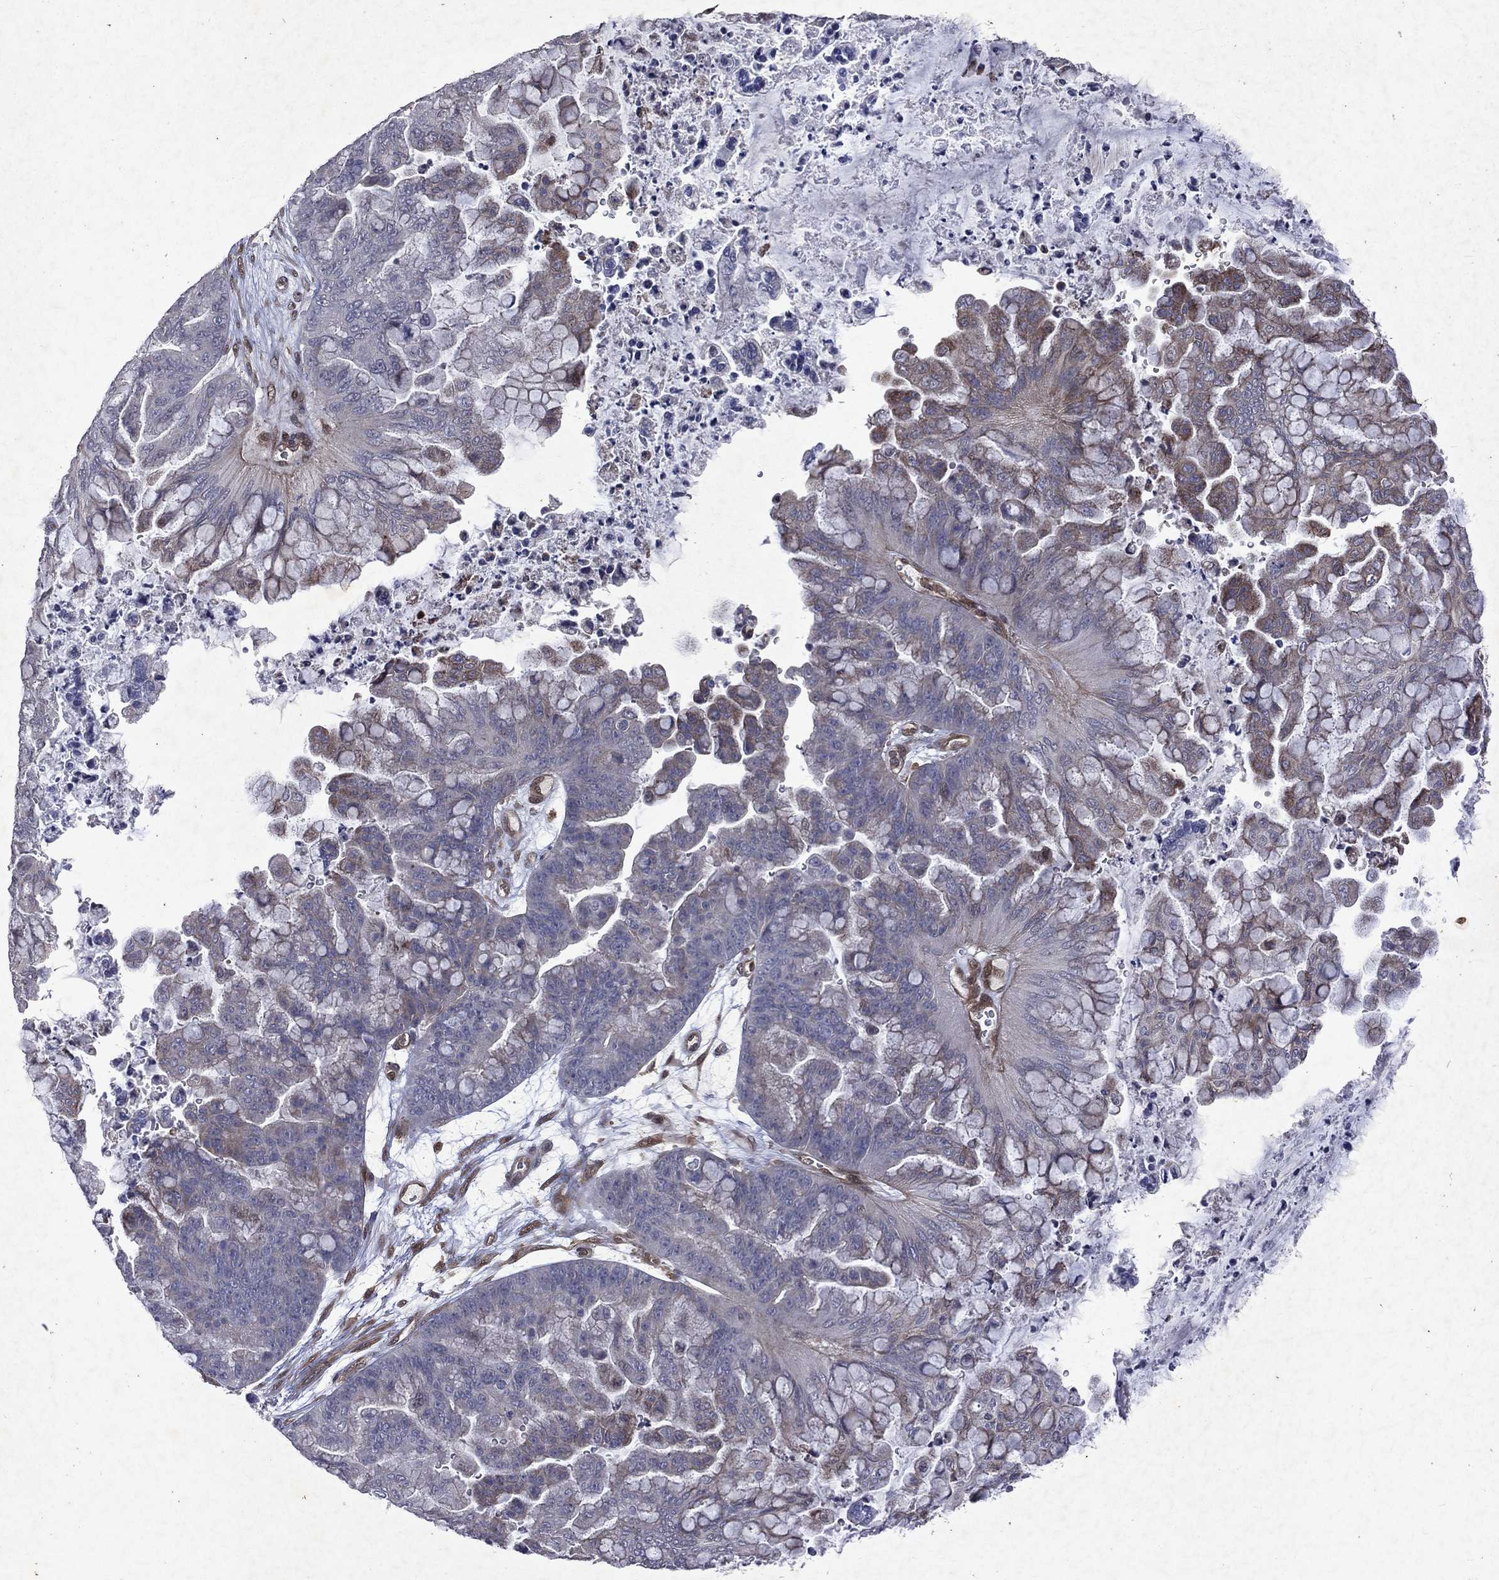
{"staining": {"intensity": "negative", "quantity": "none", "location": "none"}, "tissue": "ovarian cancer", "cell_type": "Tumor cells", "image_type": "cancer", "snomed": [{"axis": "morphology", "description": "Cystadenocarcinoma, mucinous, NOS"}, {"axis": "topography", "description": "Ovary"}], "caption": "A high-resolution image shows immunohistochemistry staining of mucinous cystadenocarcinoma (ovarian), which reveals no significant positivity in tumor cells. (IHC, brightfield microscopy, high magnification).", "gene": "MTAP", "patient": {"sex": "female", "age": 67}}